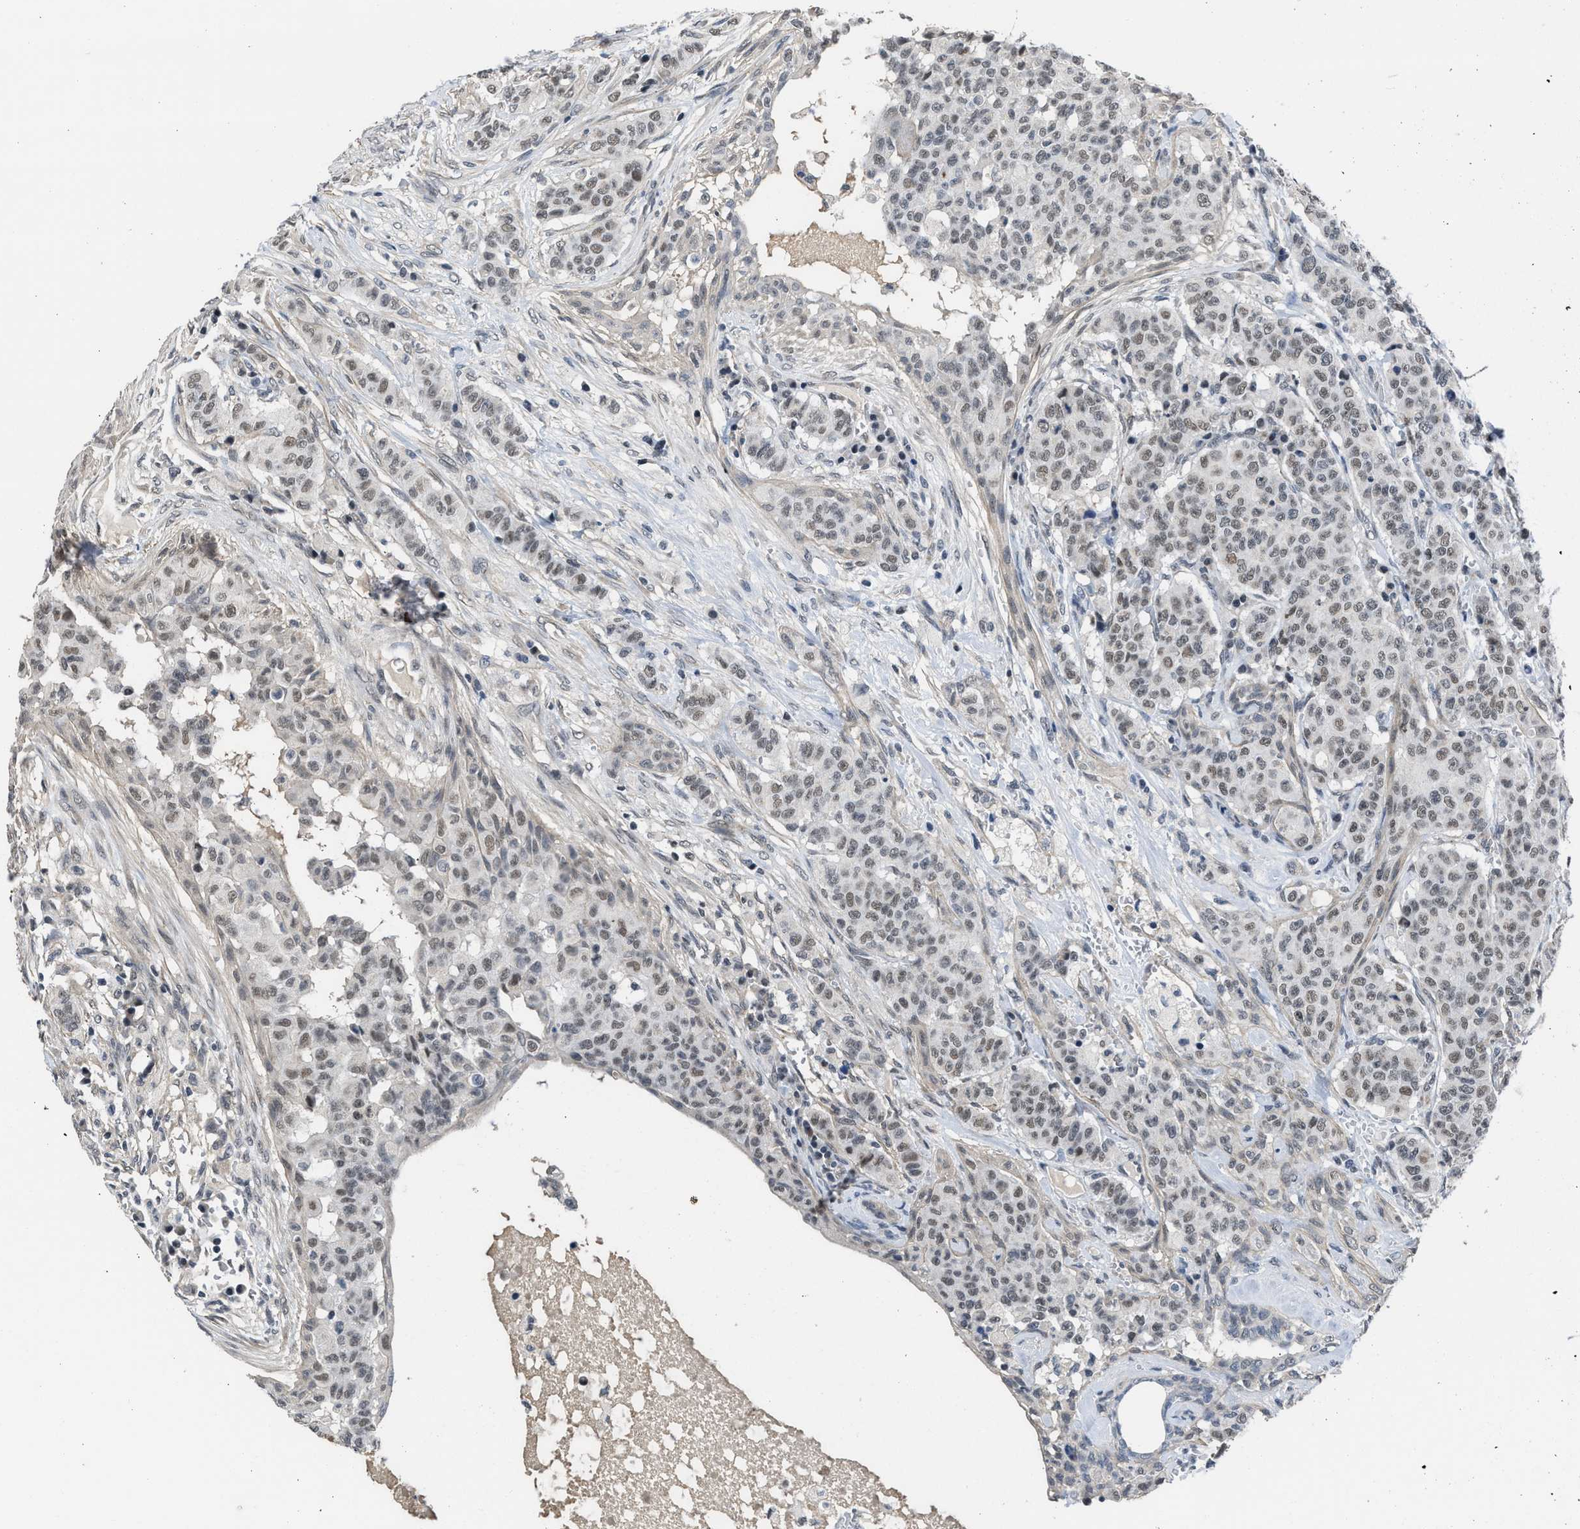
{"staining": {"intensity": "moderate", "quantity": ">75%", "location": "nuclear"}, "tissue": "breast cancer", "cell_type": "Tumor cells", "image_type": "cancer", "snomed": [{"axis": "morphology", "description": "Normal tissue, NOS"}, {"axis": "morphology", "description": "Duct carcinoma"}, {"axis": "topography", "description": "Breast"}], "caption": "There is medium levels of moderate nuclear staining in tumor cells of breast cancer, as demonstrated by immunohistochemical staining (brown color).", "gene": "TERF2IP", "patient": {"sex": "female", "age": 40}}